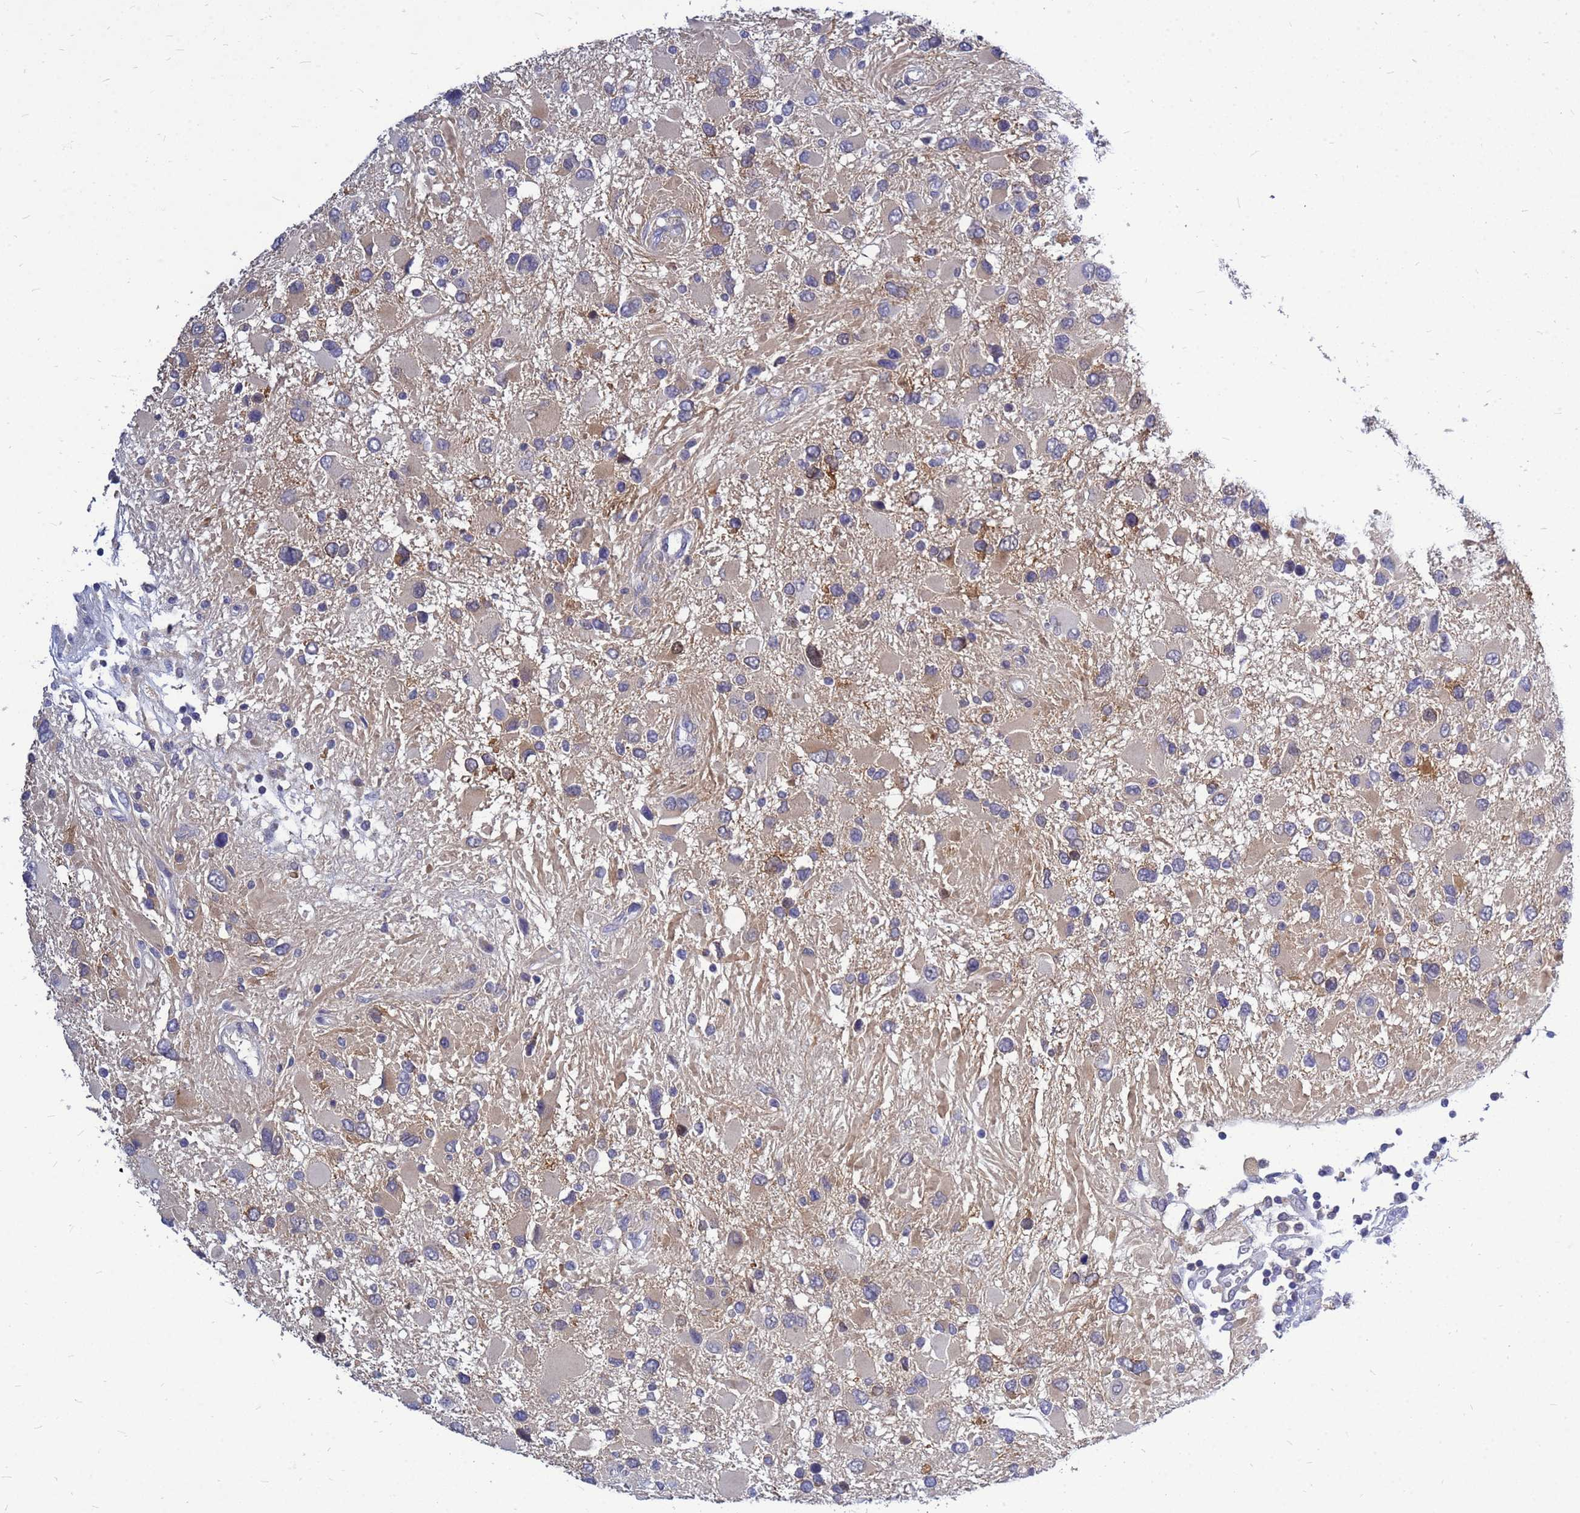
{"staining": {"intensity": "weak", "quantity": "<25%", "location": "nuclear"}, "tissue": "glioma", "cell_type": "Tumor cells", "image_type": "cancer", "snomed": [{"axis": "morphology", "description": "Glioma, malignant, High grade"}, {"axis": "topography", "description": "Brain"}], "caption": "This is an IHC micrograph of human malignant glioma (high-grade). There is no positivity in tumor cells.", "gene": "SRGAP3", "patient": {"sex": "male", "age": 53}}